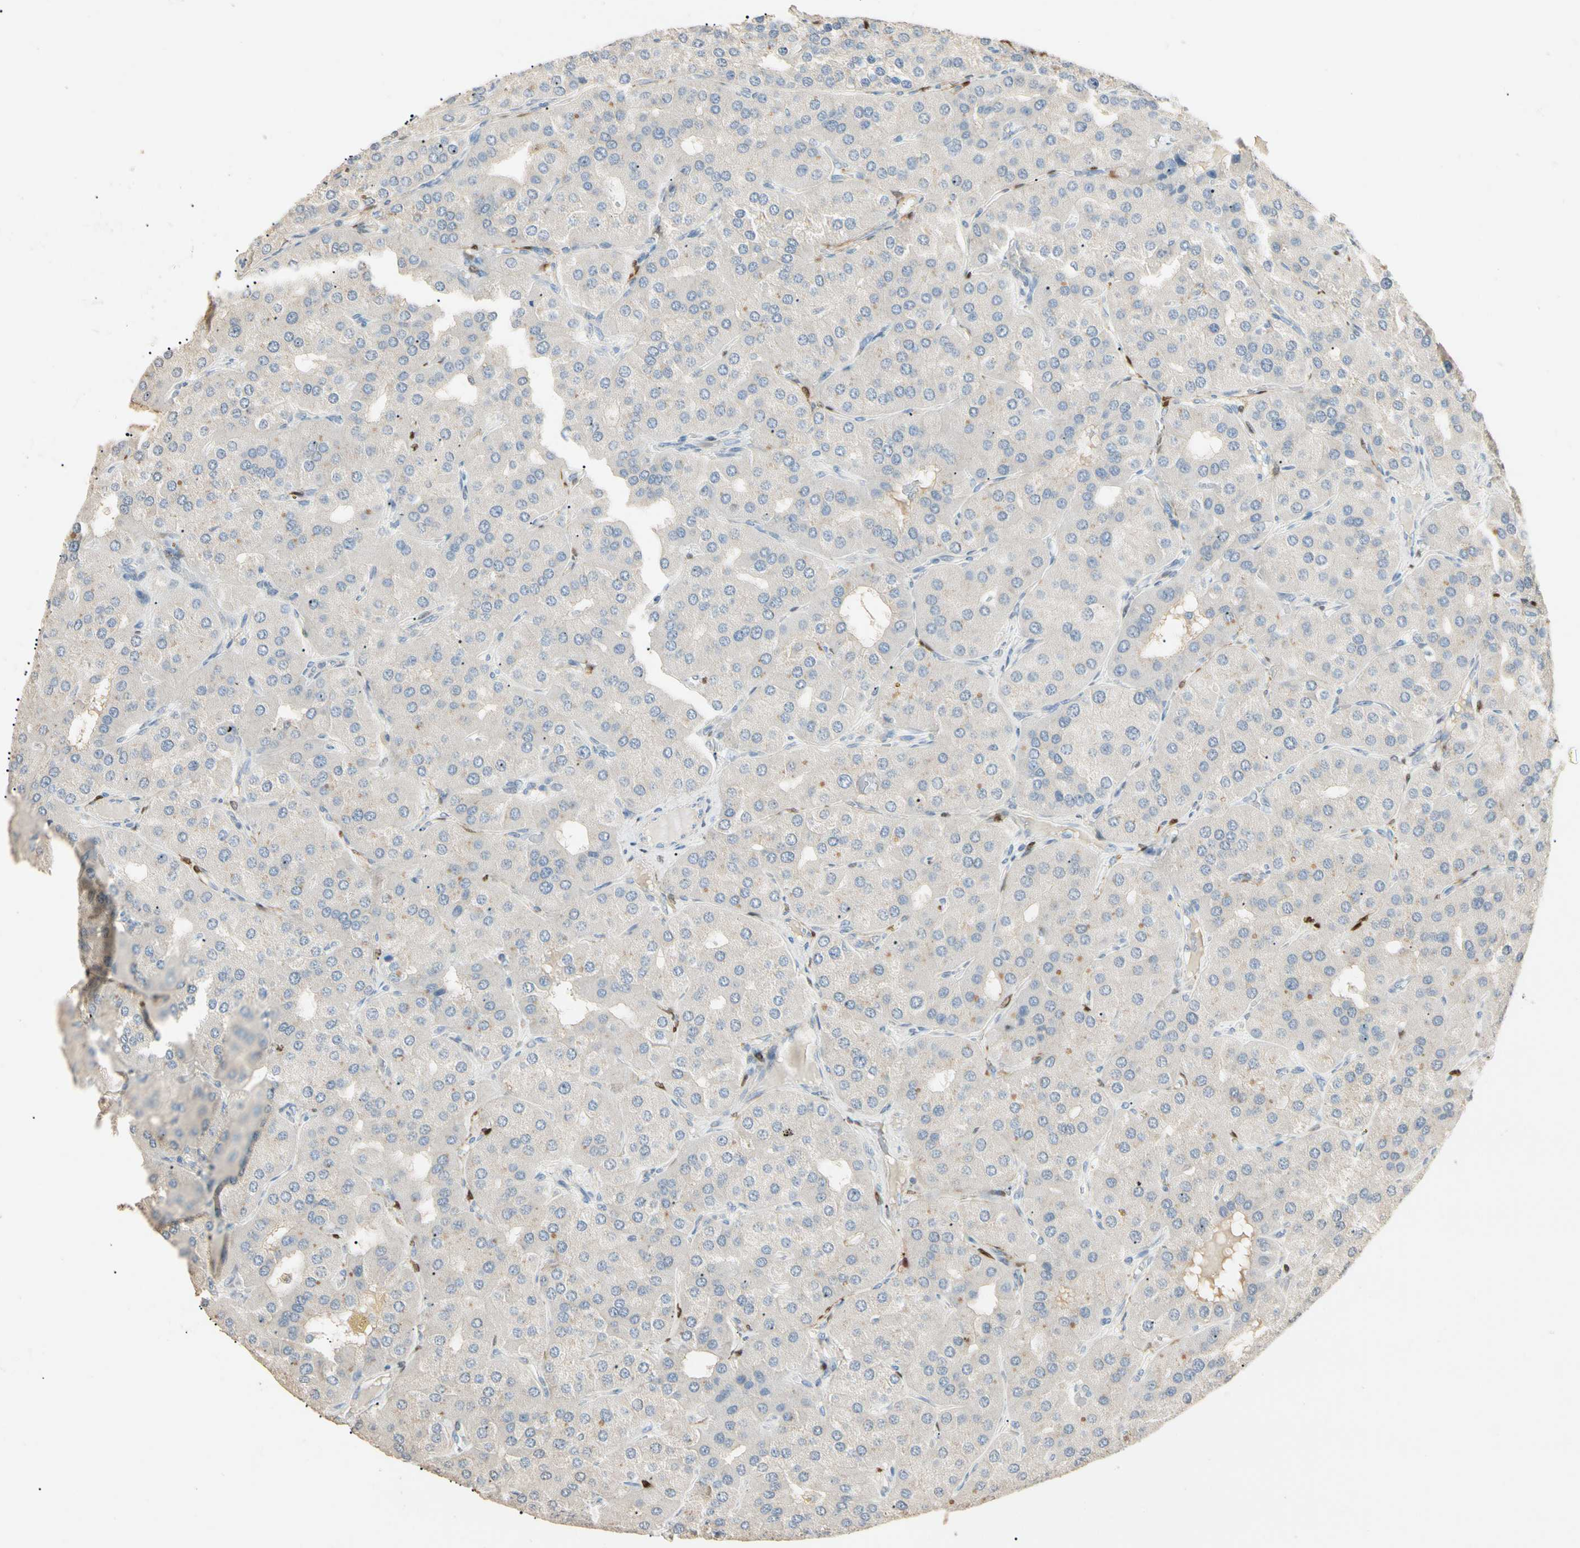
{"staining": {"intensity": "weak", "quantity": "<25%", "location": "cytoplasmic/membranous"}, "tissue": "parathyroid gland", "cell_type": "Glandular cells", "image_type": "normal", "snomed": [{"axis": "morphology", "description": "Normal tissue, NOS"}, {"axis": "morphology", "description": "Adenoma, NOS"}, {"axis": "topography", "description": "Parathyroid gland"}], "caption": "Glandular cells show no significant protein staining in normal parathyroid gland.", "gene": "GNE", "patient": {"sex": "female", "age": 86}}